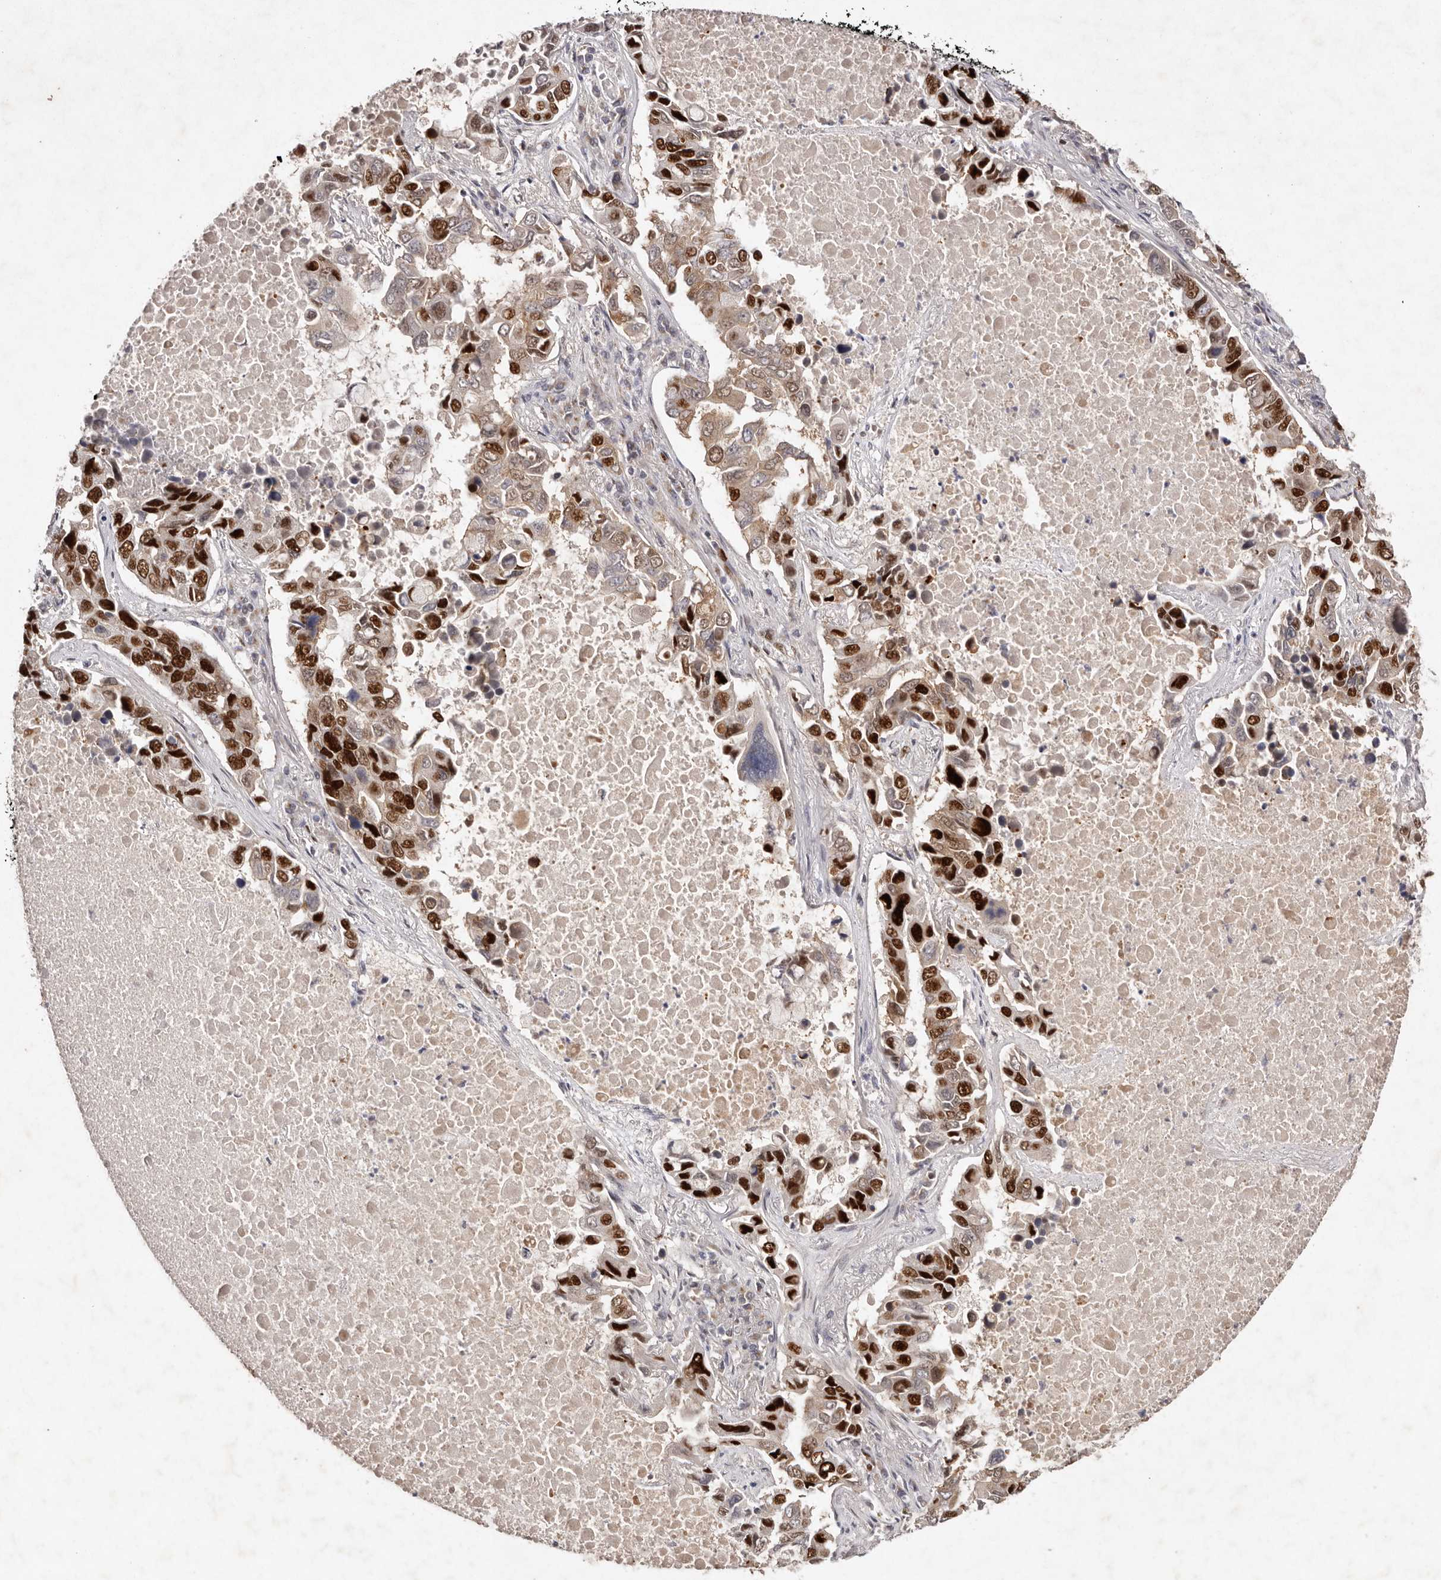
{"staining": {"intensity": "strong", "quantity": ">75%", "location": "nuclear"}, "tissue": "lung cancer", "cell_type": "Tumor cells", "image_type": "cancer", "snomed": [{"axis": "morphology", "description": "Adenocarcinoma, NOS"}, {"axis": "topography", "description": "Lung"}], "caption": "Immunohistochemistry (IHC) of human lung adenocarcinoma reveals high levels of strong nuclear positivity in about >75% of tumor cells.", "gene": "KLF7", "patient": {"sex": "male", "age": 64}}